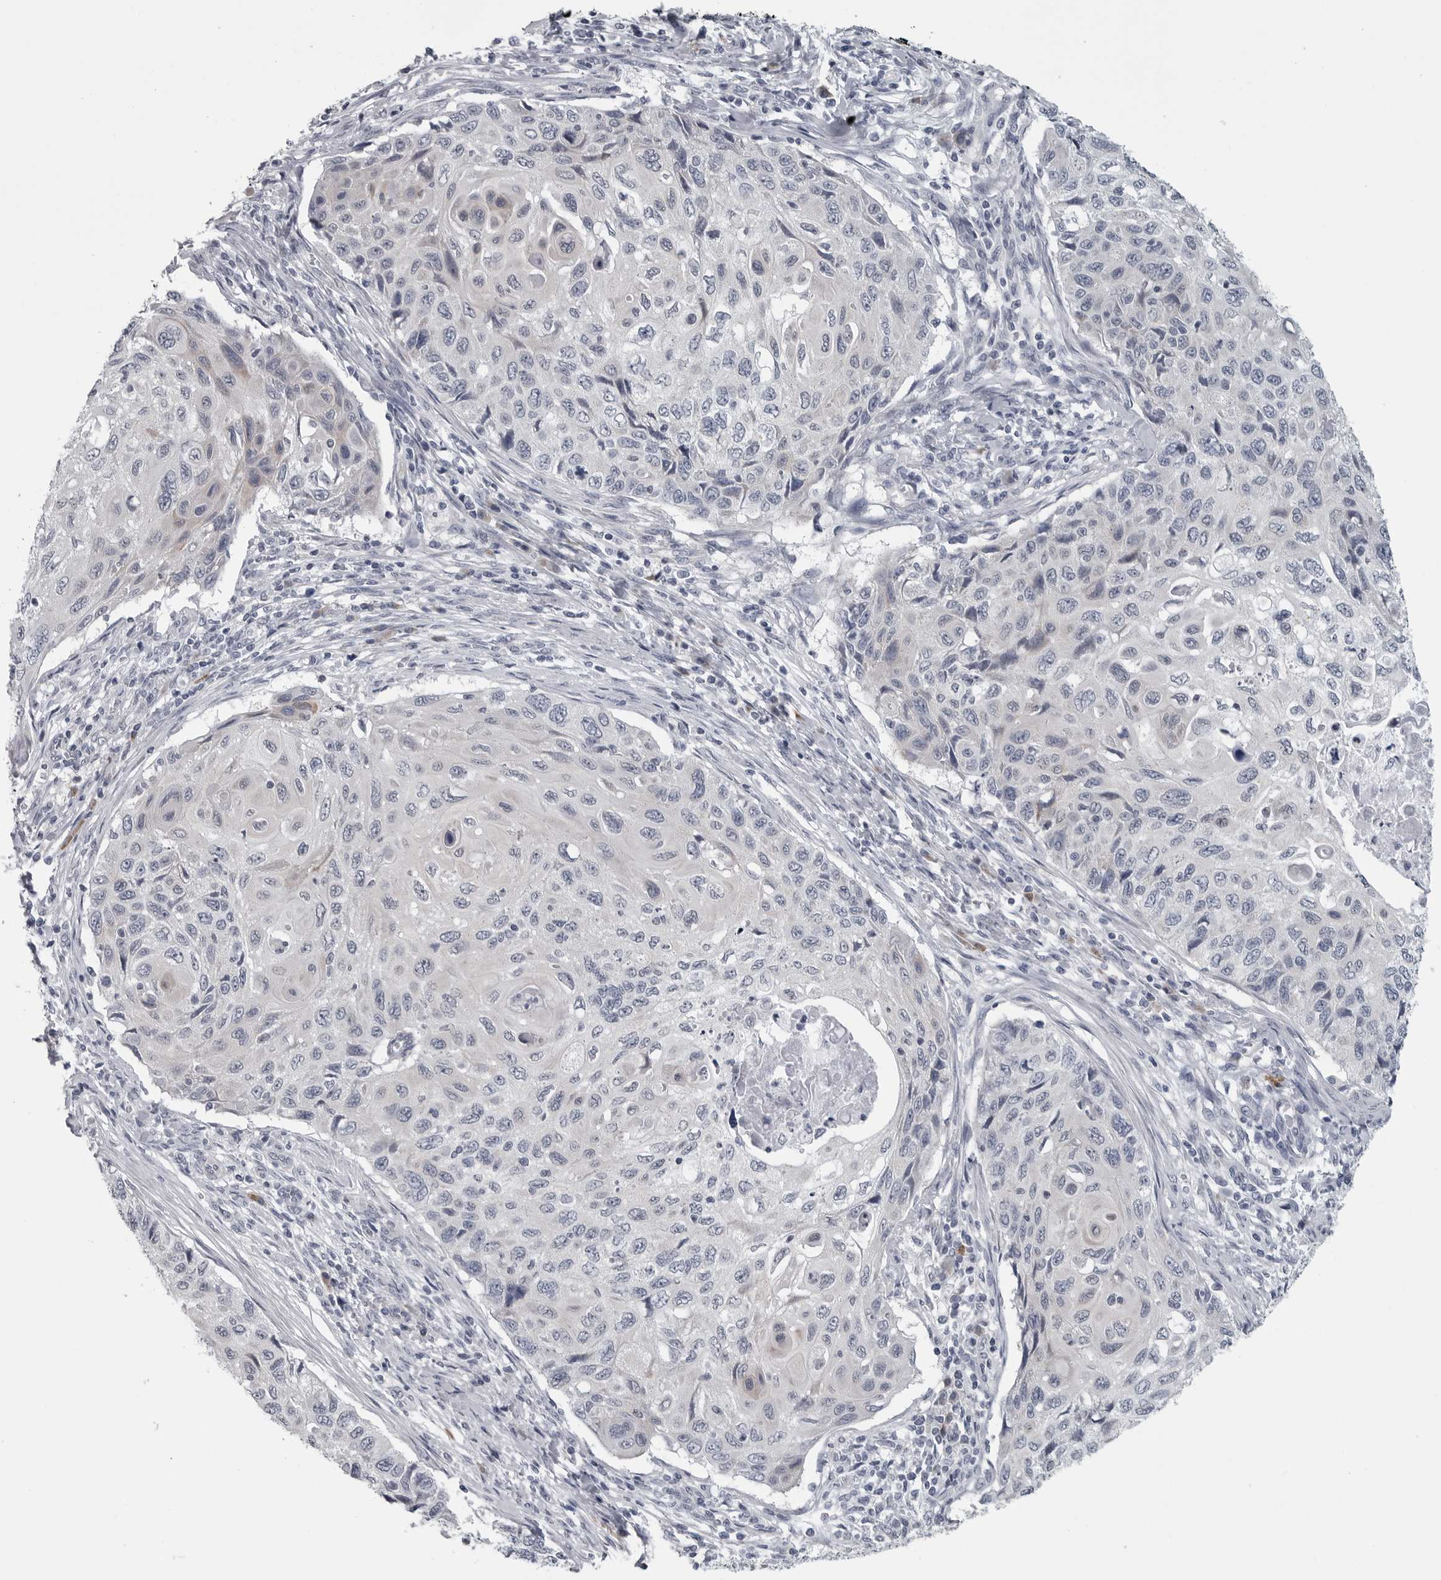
{"staining": {"intensity": "negative", "quantity": "none", "location": "none"}, "tissue": "cervical cancer", "cell_type": "Tumor cells", "image_type": "cancer", "snomed": [{"axis": "morphology", "description": "Squamous cell carcinoma, NOS"}, {"axis": "topography", "description": "Cervix"}], "caption": "A high-resolution micrograph shows immunohistochemistry staining of cervical squamous cell carcinoma, which reveals no significant staining in tumor cells.", "gene": "MYOC", "patient": {"sex": "female", "age": 70}}